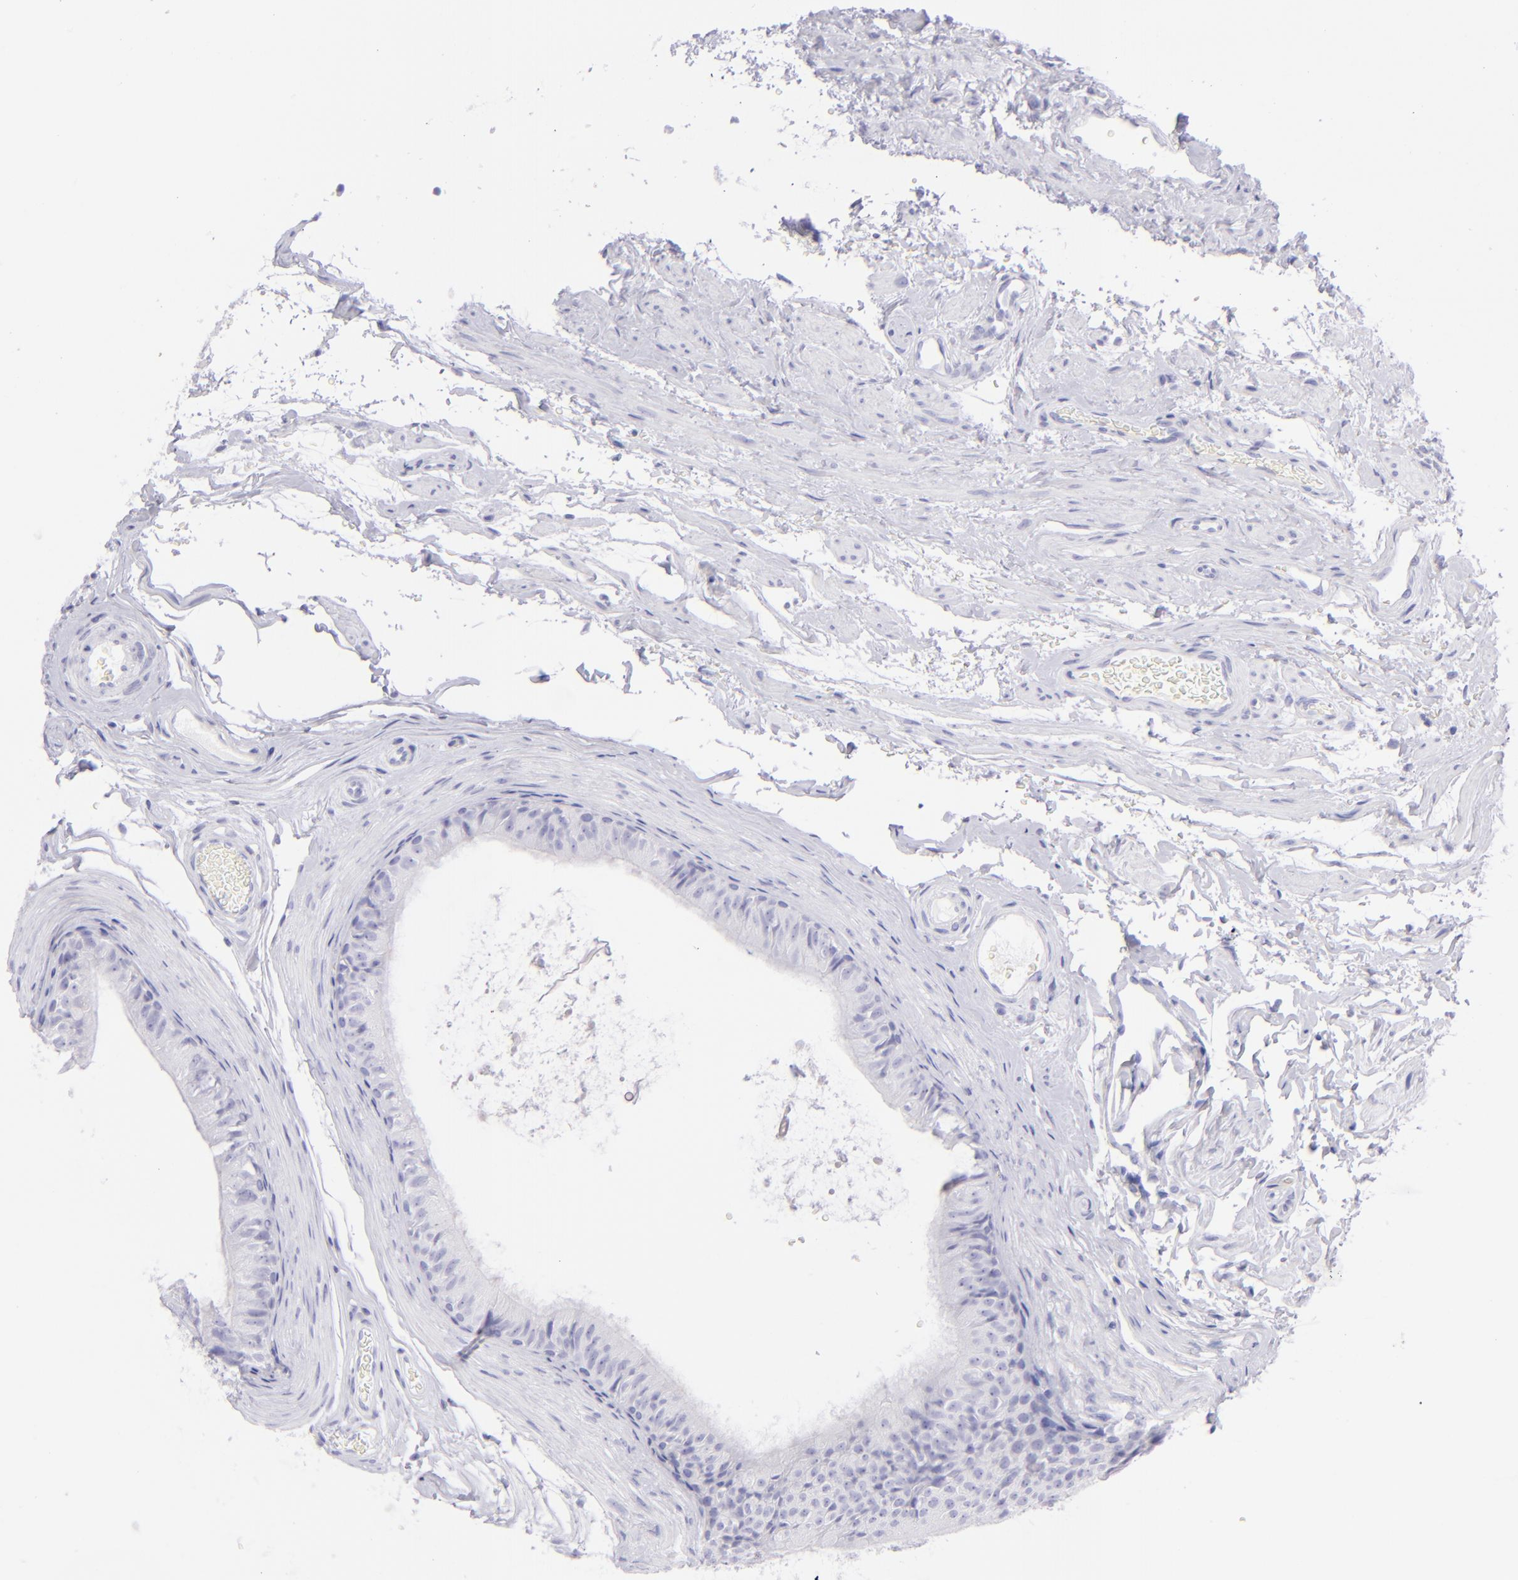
{"staining": {"intensity": "negative", "quantity": "none", "location": "none"}, "tissue": "epididymis", "cell_type": "Glandular cells", "image_type": "normal", "snomed": [{"axis": "morphology", "description": "Normal tissue, NOS"}, {"axis": "topography", "description": "Testis"}, {"axis": "topography", "description": "Epididymis"}], "caption": "Glandular cells show no significant protein staining in normal epididymis. Brightfield microscopy of IHC stained with DAB (3,3'-diaminobenzidine) (brown) and hematoxylin (blue), captured at high magnification.", "gene": "CD72", "patient": {"sex": "male", "age": 36}}